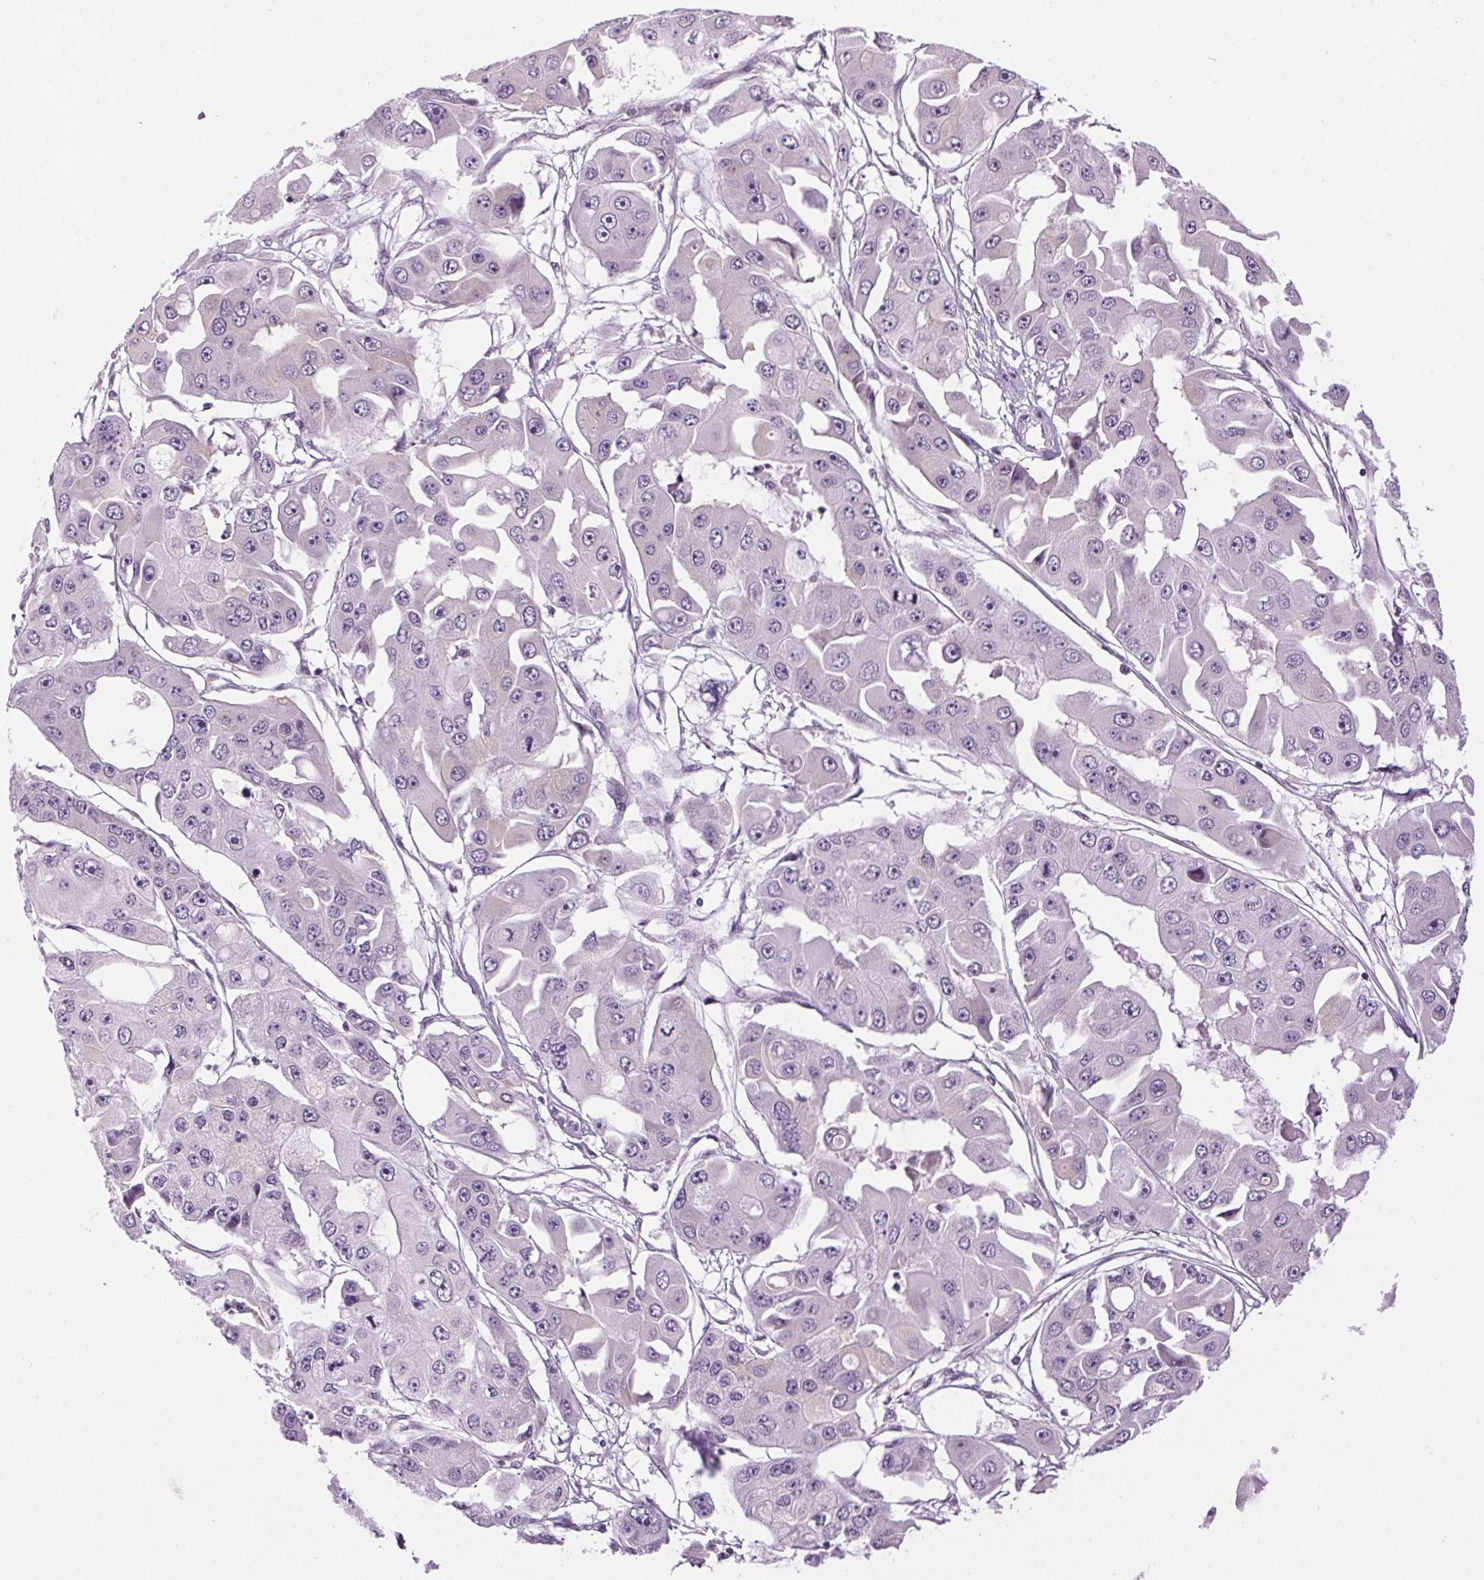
{"staining": {"intensity": "negative", "quantity": "none", "location": "none"}, "tissue": "ovarian cancer", "cell_type": "Tumor cells", "image_type": "cancer", "snomed": [{"axis": "morphology", "description": "Cystadenocarcinoma, serous, NOS"}, {"axis": "topography", "description": "Ovary"}], "caption": "An immunohistochemistry (IHC) histopathology image of serous cystadenocarcinoma (ovarian) is shown. There is no staining in tumor cells of serous cystadenocarcinoma (ovarian). Nuclei are stained in blue.", "gene": "SMIM13", "patient": {"sex": "female", "age": 56}}